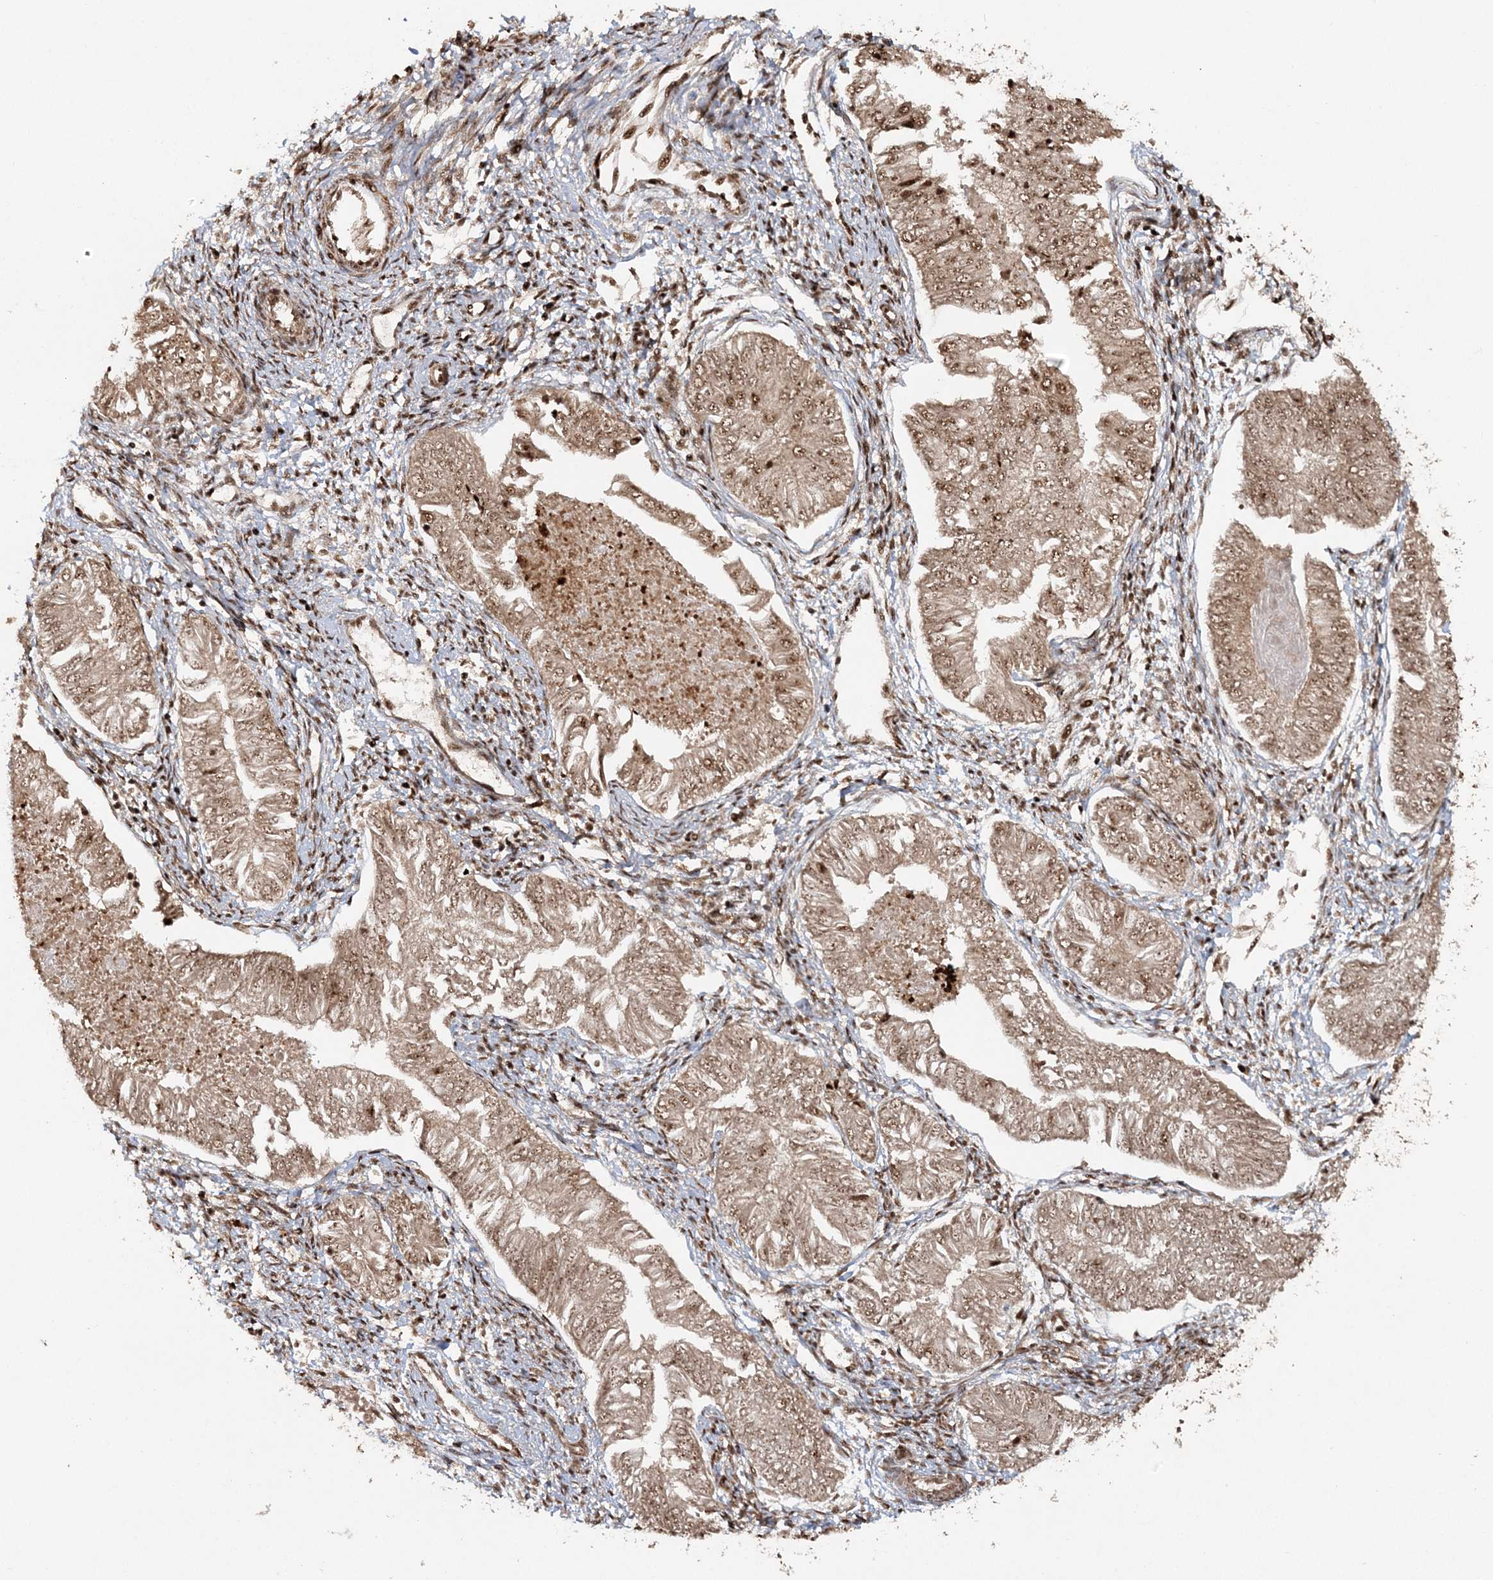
{"staining": {"intensity": "moderate", "quantity": ">75%", "location": "cytoplasmic/membranous,nuclear"}, "tissue": "endometrial cancer", "cell_type": "Tumor cells", "image_type": "cancer", "snomed": [{"axis": "morphology", "description": "Adenocarcinoma, NOS"}, {"axis": "topography", "description": "Endometrium"}], "caption": "IHC (DAB (3,3'-diaminobenzidine)) staining of human endometrial cancer shows moderate cytoplasmic/membranous and nuclear protein expression in approximately >75% of tumor cells.", "gene": "EXOSC8", "patient": {"sex": "female", "age": 53}}